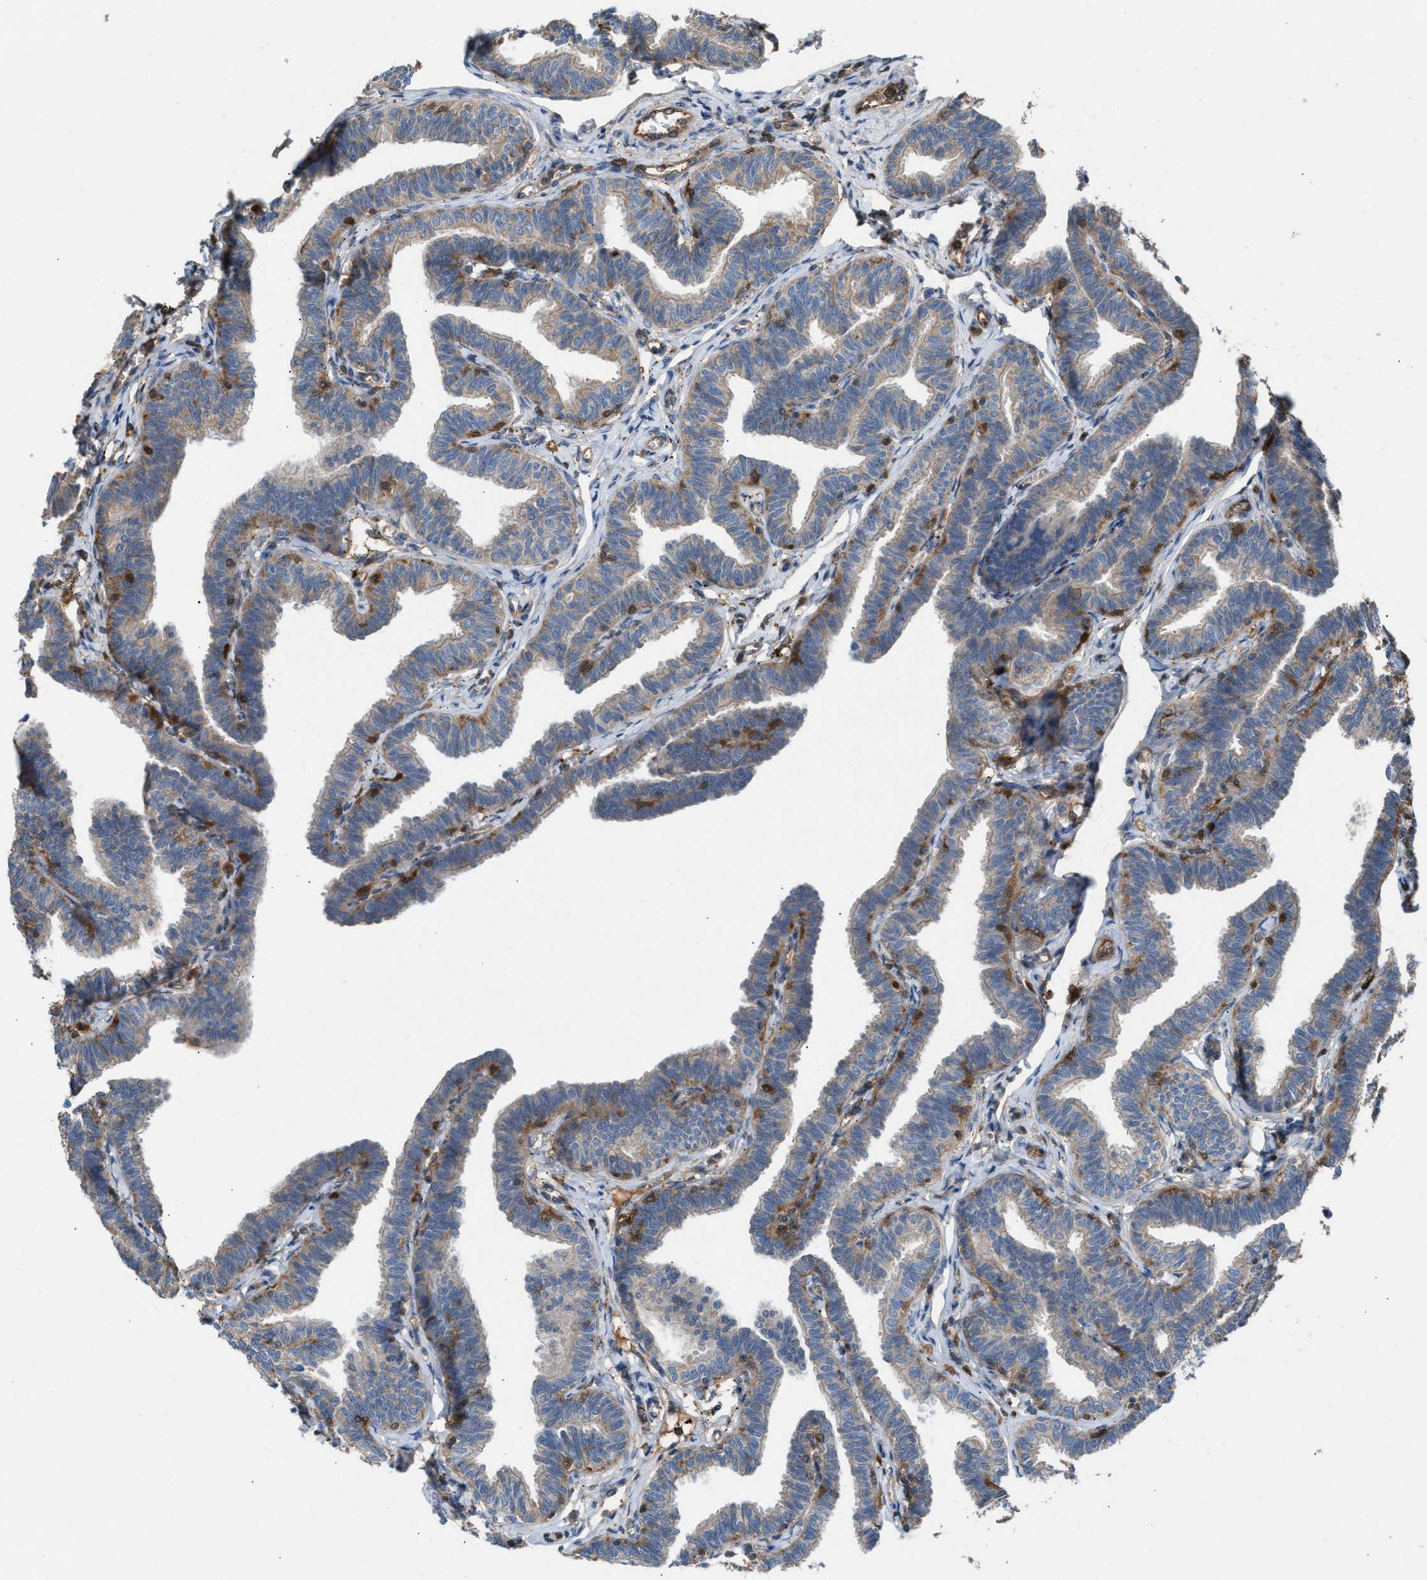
{"staining": {"intensity": "weak", "quantity": "25%-75%", "location": "cytoplasmic/membranous"}, "tissue": "fallopian tube", "cell_type": "Glandular cells", "image_type": "normal", "snomed": [{"axis": "morphology", "description": "Normal tissue, NOS"}, {"axis": "topography", "description": "Fallopian tube"}, {"axis": "topography", "description": "Ovary"}], "caption": "Immunohistochemical staining of unremarkable human fallopian tube displays weak cytoplasmic/membranous protein expression in approximately 25%-75% of glandular cells. The protein of interest is shown in brown color, while the nuclei are stained blue.", "gene": "TPK1", "patient": {"sex": "female", "age": 23}}